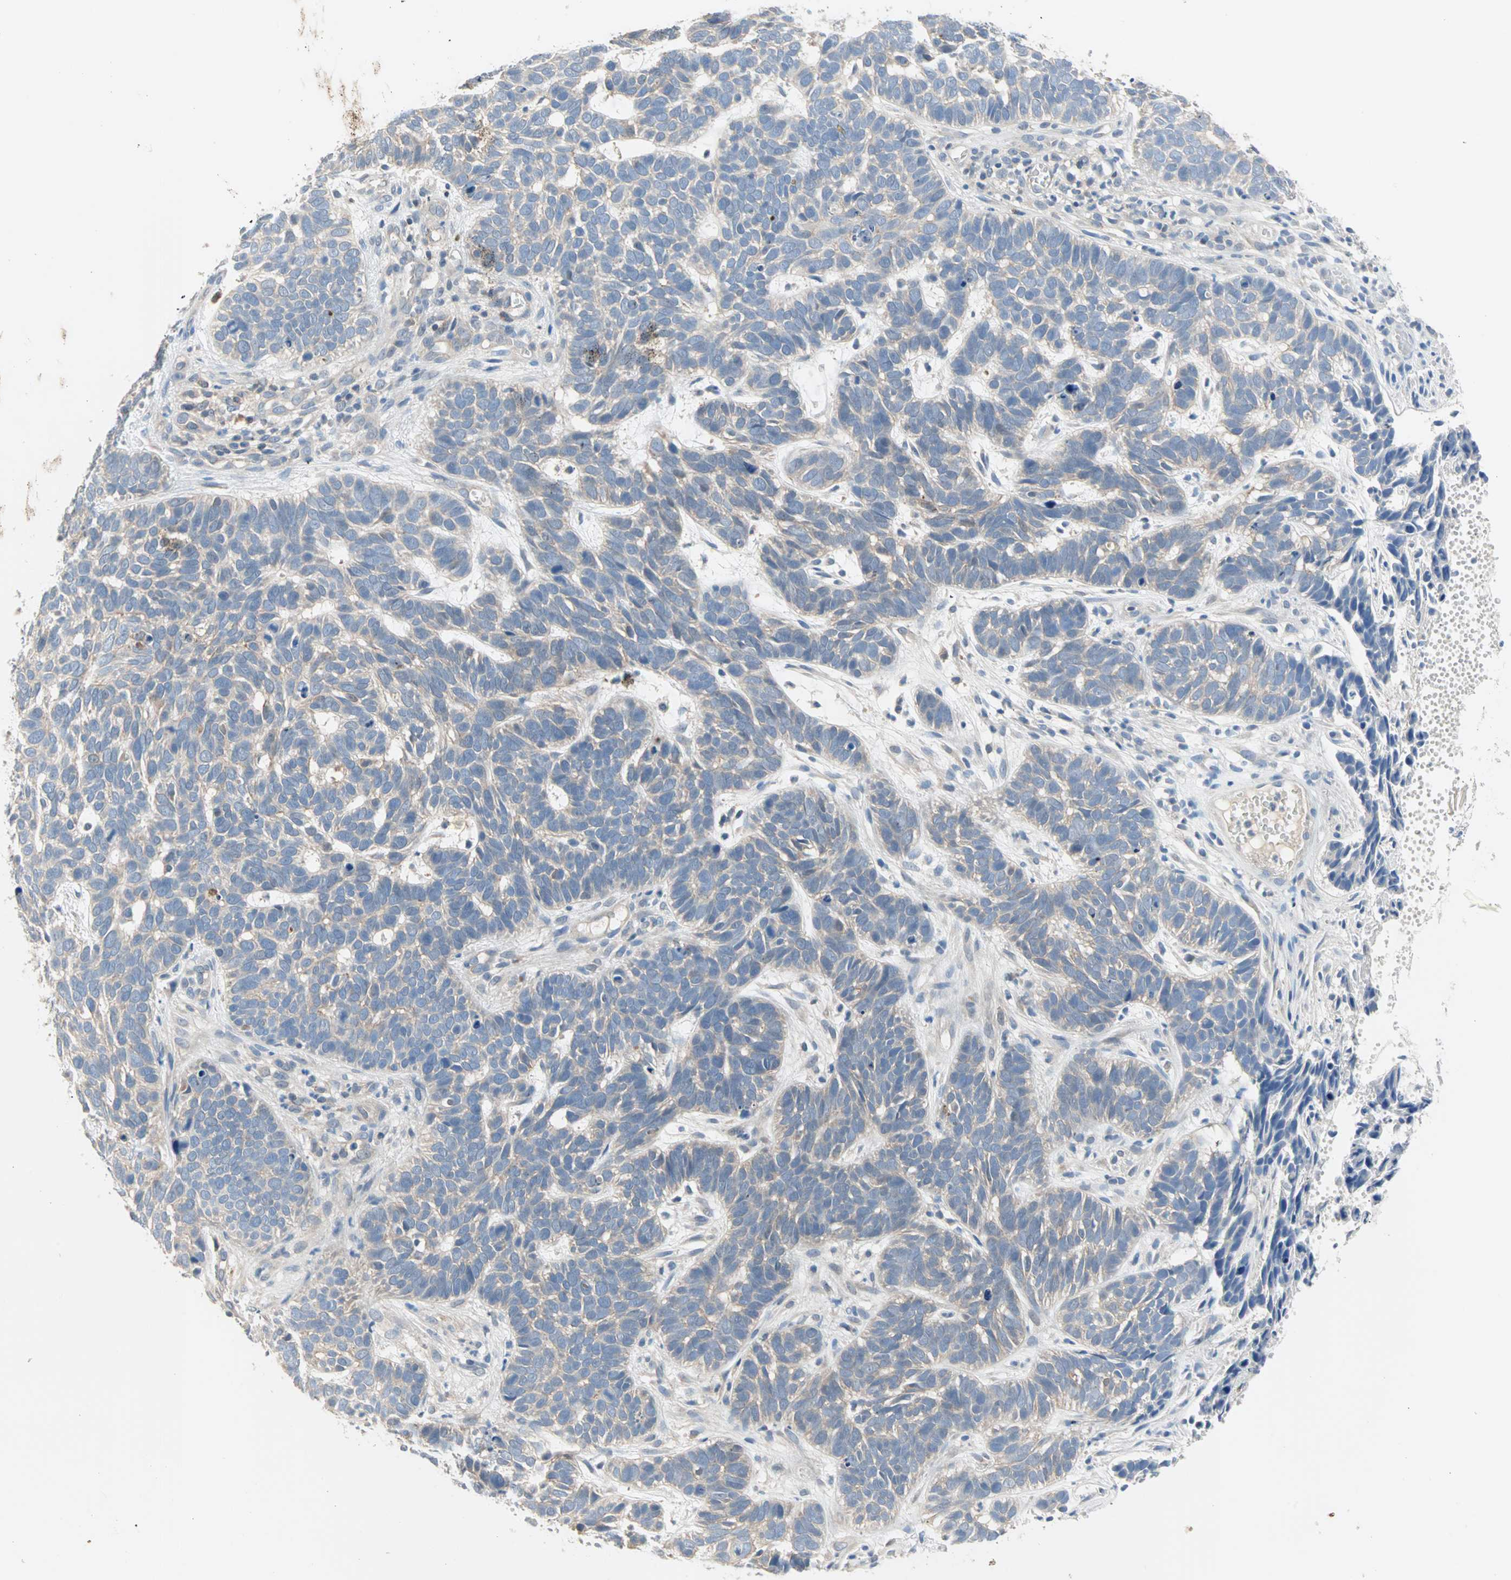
{"staining": {"intensity": "weak", "quantity": ">75%", "location": "cytoplasmic/membranous"}, "tissue": "skin cancer", "cell_type": "Tumor cells", "image_type": "cancer", "snomed": [{"axis": "morphology", "description": "Basal cell carcinoma"}, {"axis": "topography", "description": "Skin"}], "caption": "Skin cancer stained with a brown dye displays weak cytoplasmic/membranous positive expression in approximately >75% of tumor cells.", "gene": "MPI", "patient": {"sex": "male", "age": 87}}